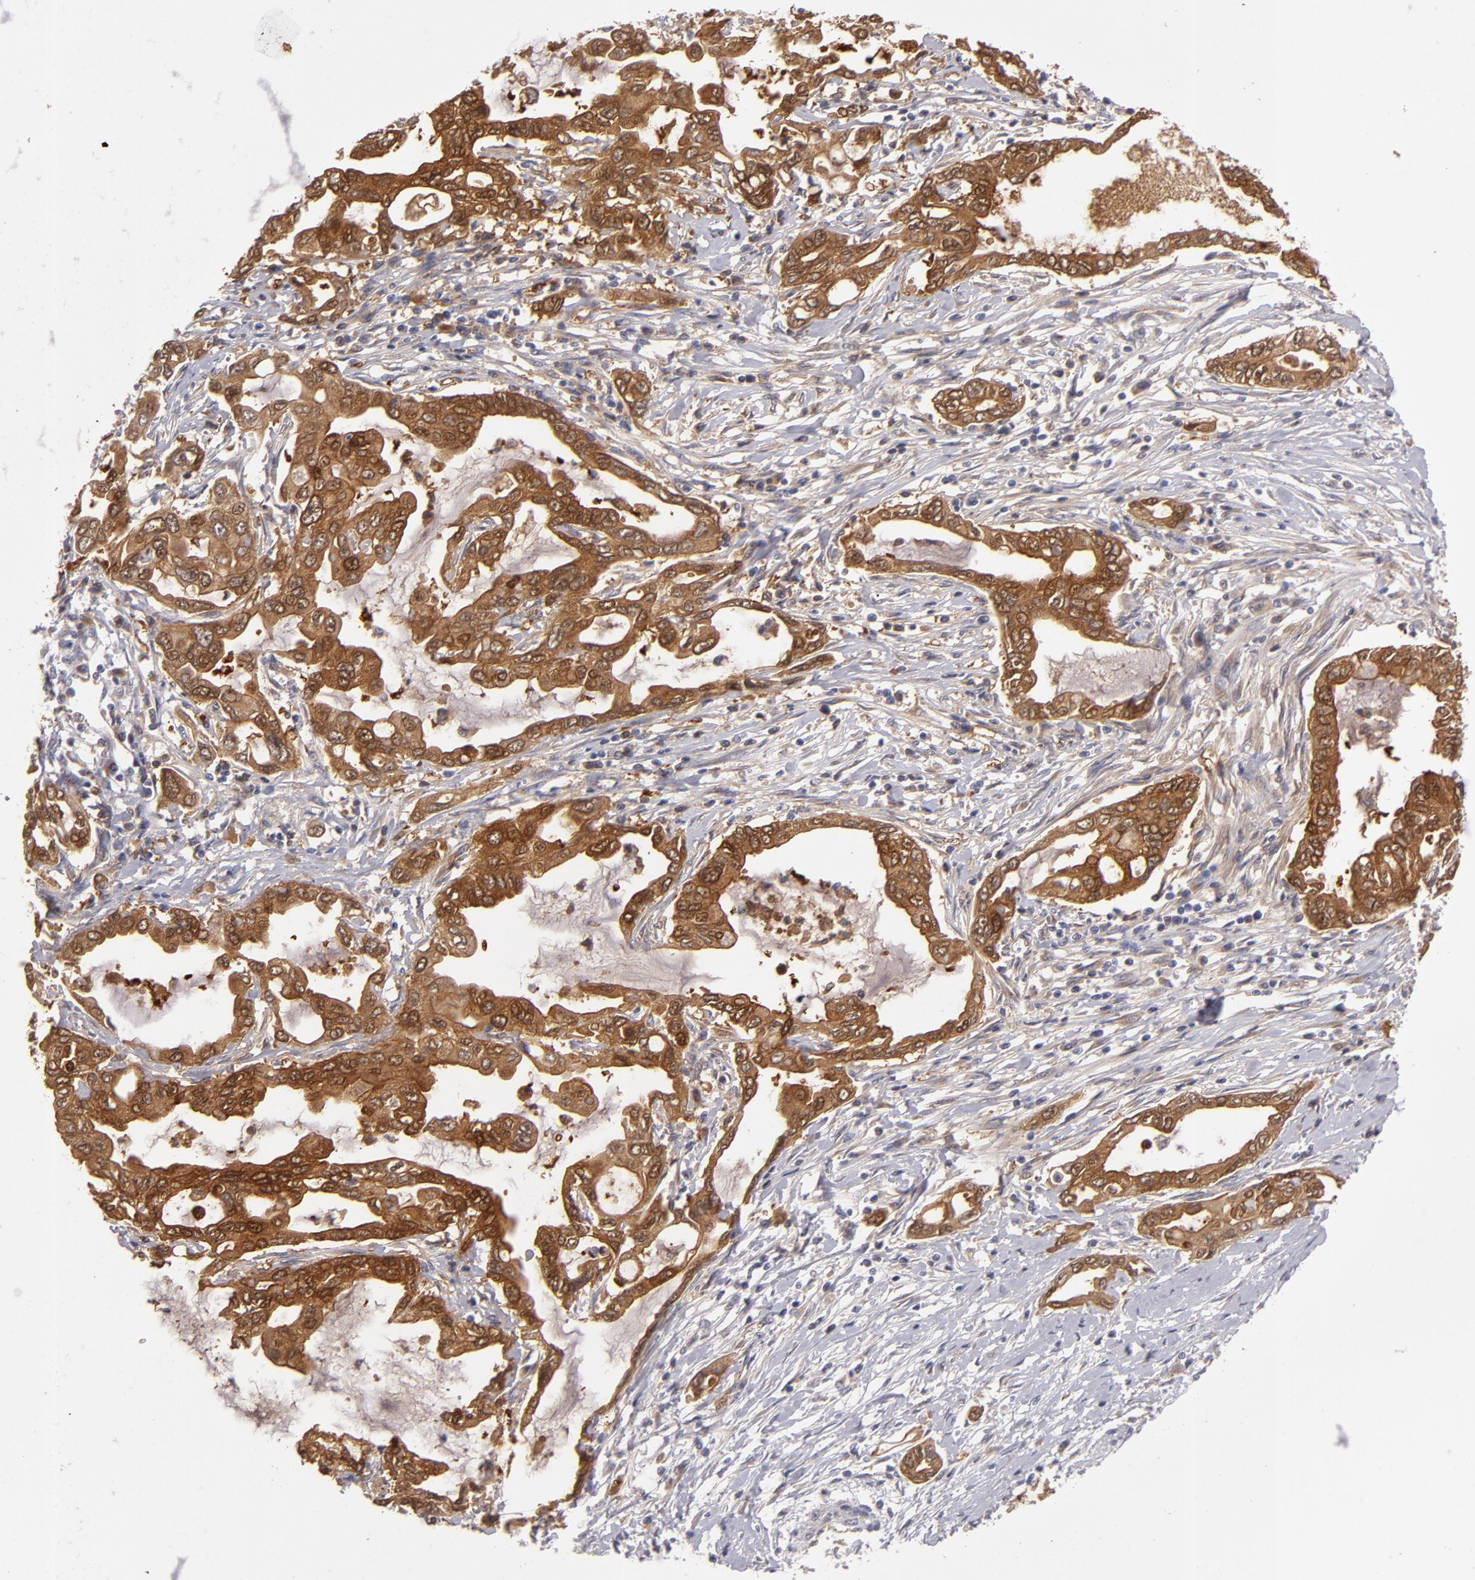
{"staining": {"intensity": "moderate", "quantity": ">75%", "location": "cytoplasmic/membranous"}, "tissue": "pancreatic cancer", "cell_type": "Tumor cells", "image_type": "cancer", "snomed": [{"axis": "morphology", "description": "Adenocarcinoma, NOS"}, {"axis": "topography", "description": "Pancreas"}], "caption": "This micrograph demonstrates pancreatic adenocarcinoma stained with immunohistochemistry (IHC) to label a protein in brown. The cytoplasmic/membranous of tumor cells show moderate positivity for the protein. Nuclei are counter-stained blue.", "gene": "SH2D4A", "patient": {"sex": "female", "age": 57}}